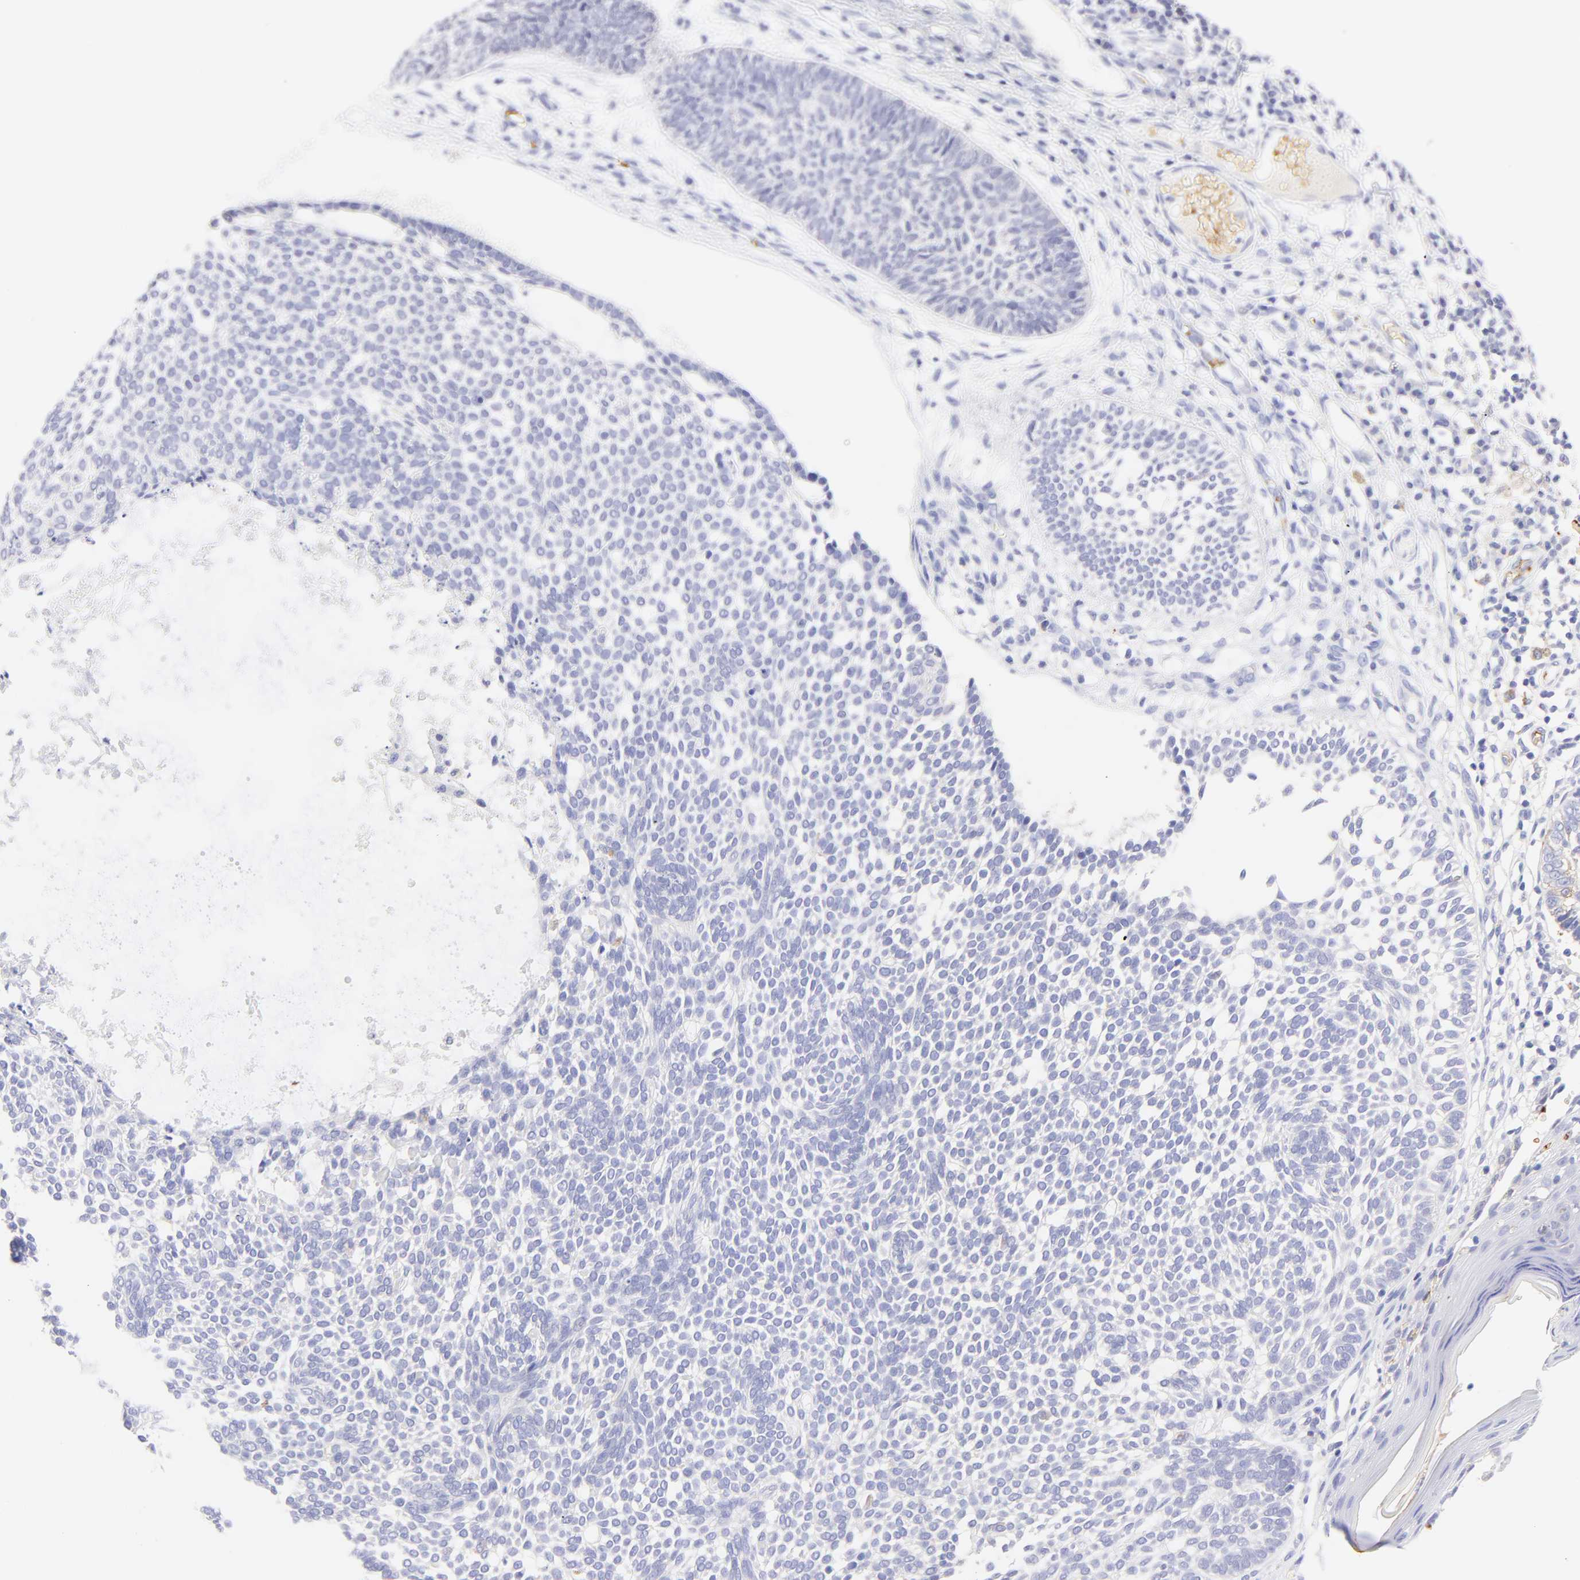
{"staining": {"intensity": "negative", "quantity": "none", "location": "none"}, "tissue": "skin cancer", "cell_type": "Tumor cells", "image_type": "cancer", "snomed": [{"axis": "morphology", "description": "Basal cell carcinoma"}, {"axis": "topography", "description": "Skin"}], "caption": "A histopathology image of skin cancer stained for a protein exhibits no brown staining in tumor cells.", "gene": "FRMPD3", "patient": {"sex": "male", "age": 87}}